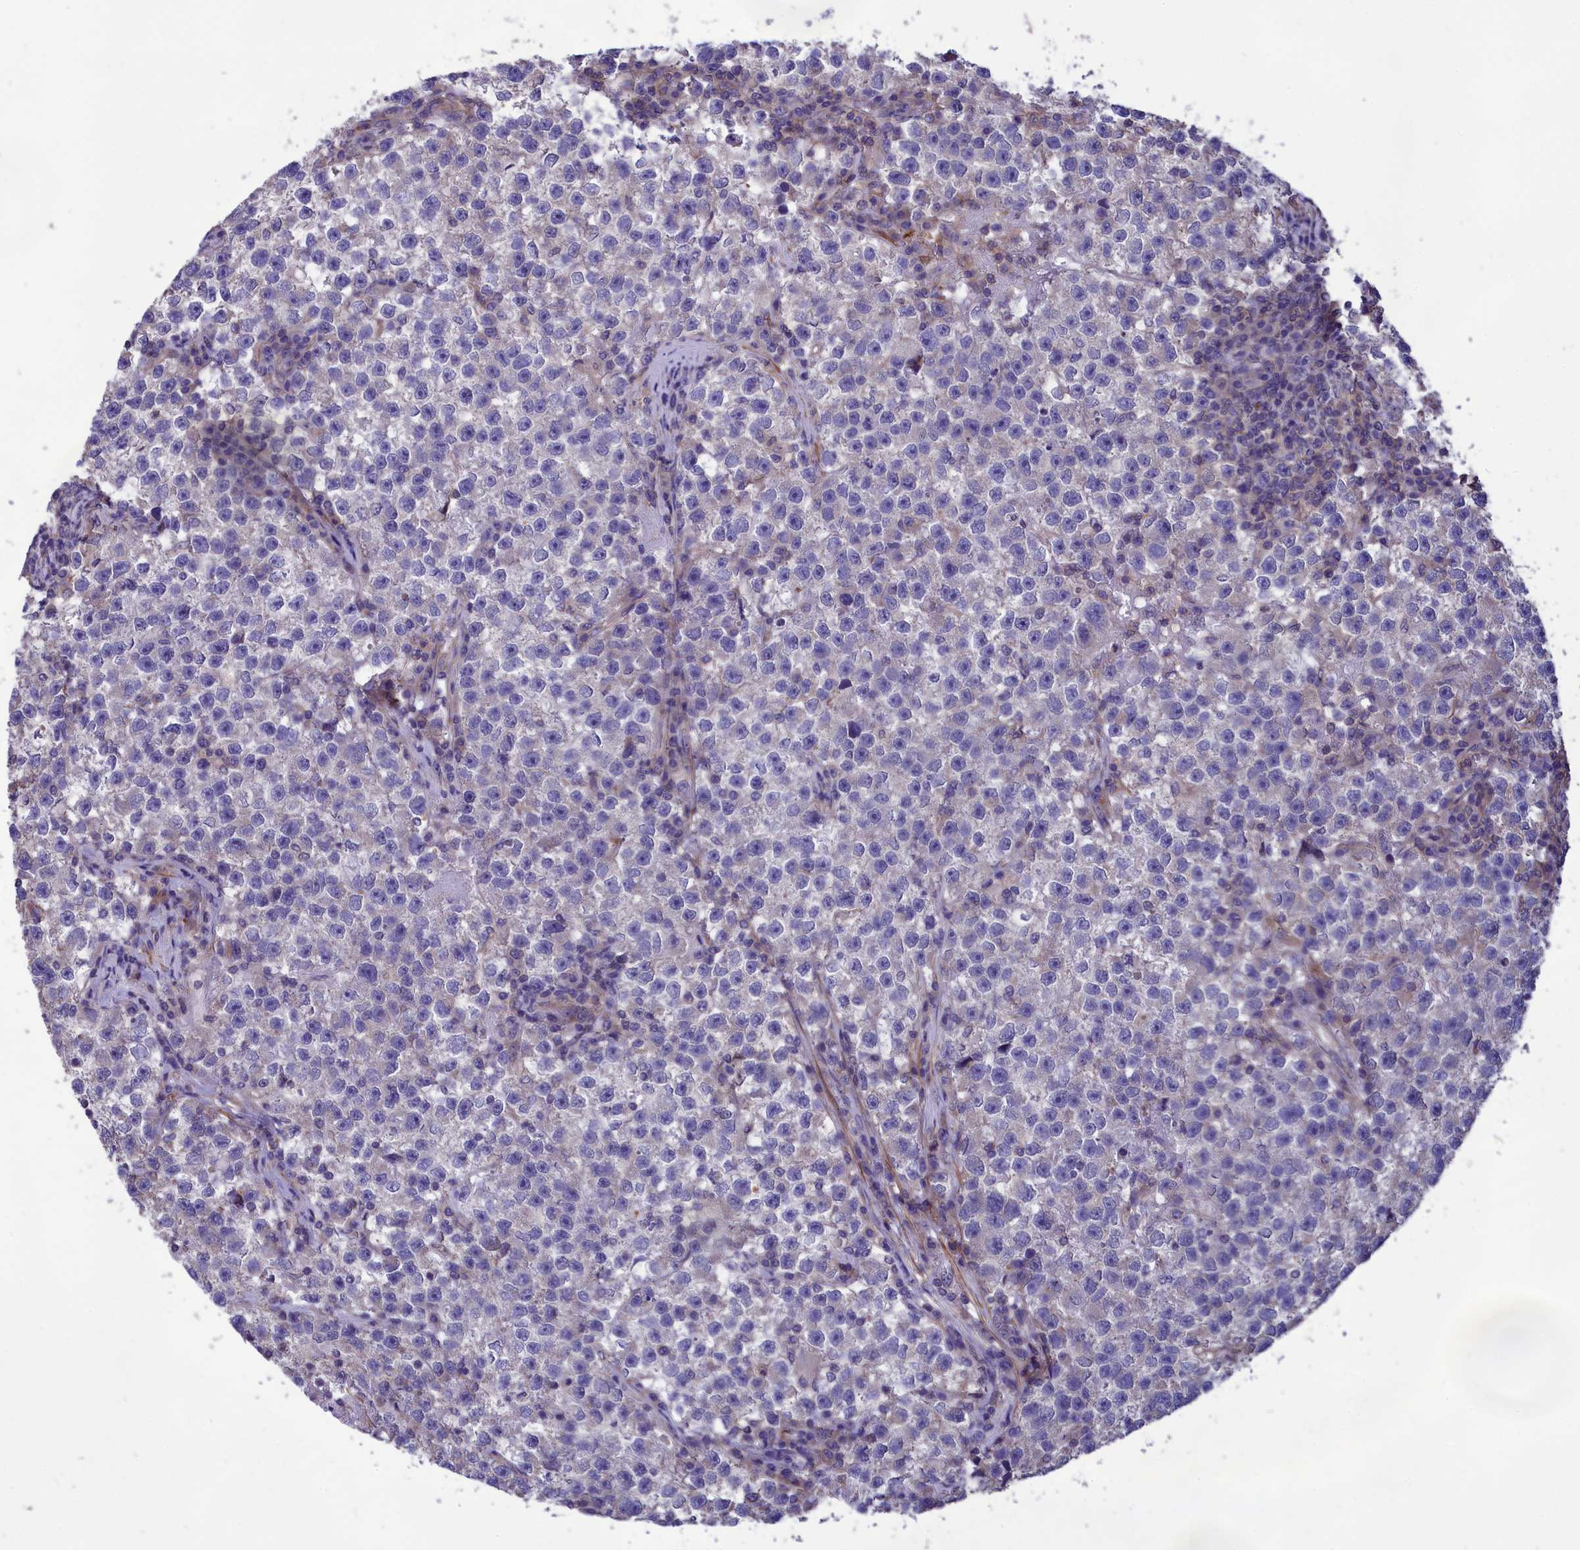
{"staining": {"intensity": "negative", "quantity": "none", "location": "none"}, "tissue": "testis cancer", "cell_type": "Tumor cells", "image_type": "cancer", "snomed": [{"axis": "morphology", "description": "Seminoma, NOS"}, {"axis": "topography", "description": "Testis"}], "caption": "IHC photomicrograph of seminoma (testis) stained for a protein (brown), which demonstrates no positivity in tumor cells. Brightfield microscopy of immunohistochemistry stained with DAB (brown) and hematoxylin (blue), captured at high magnification.", "gene": "AMDHD2", "patient": {"sex": "male", "age": 22}}